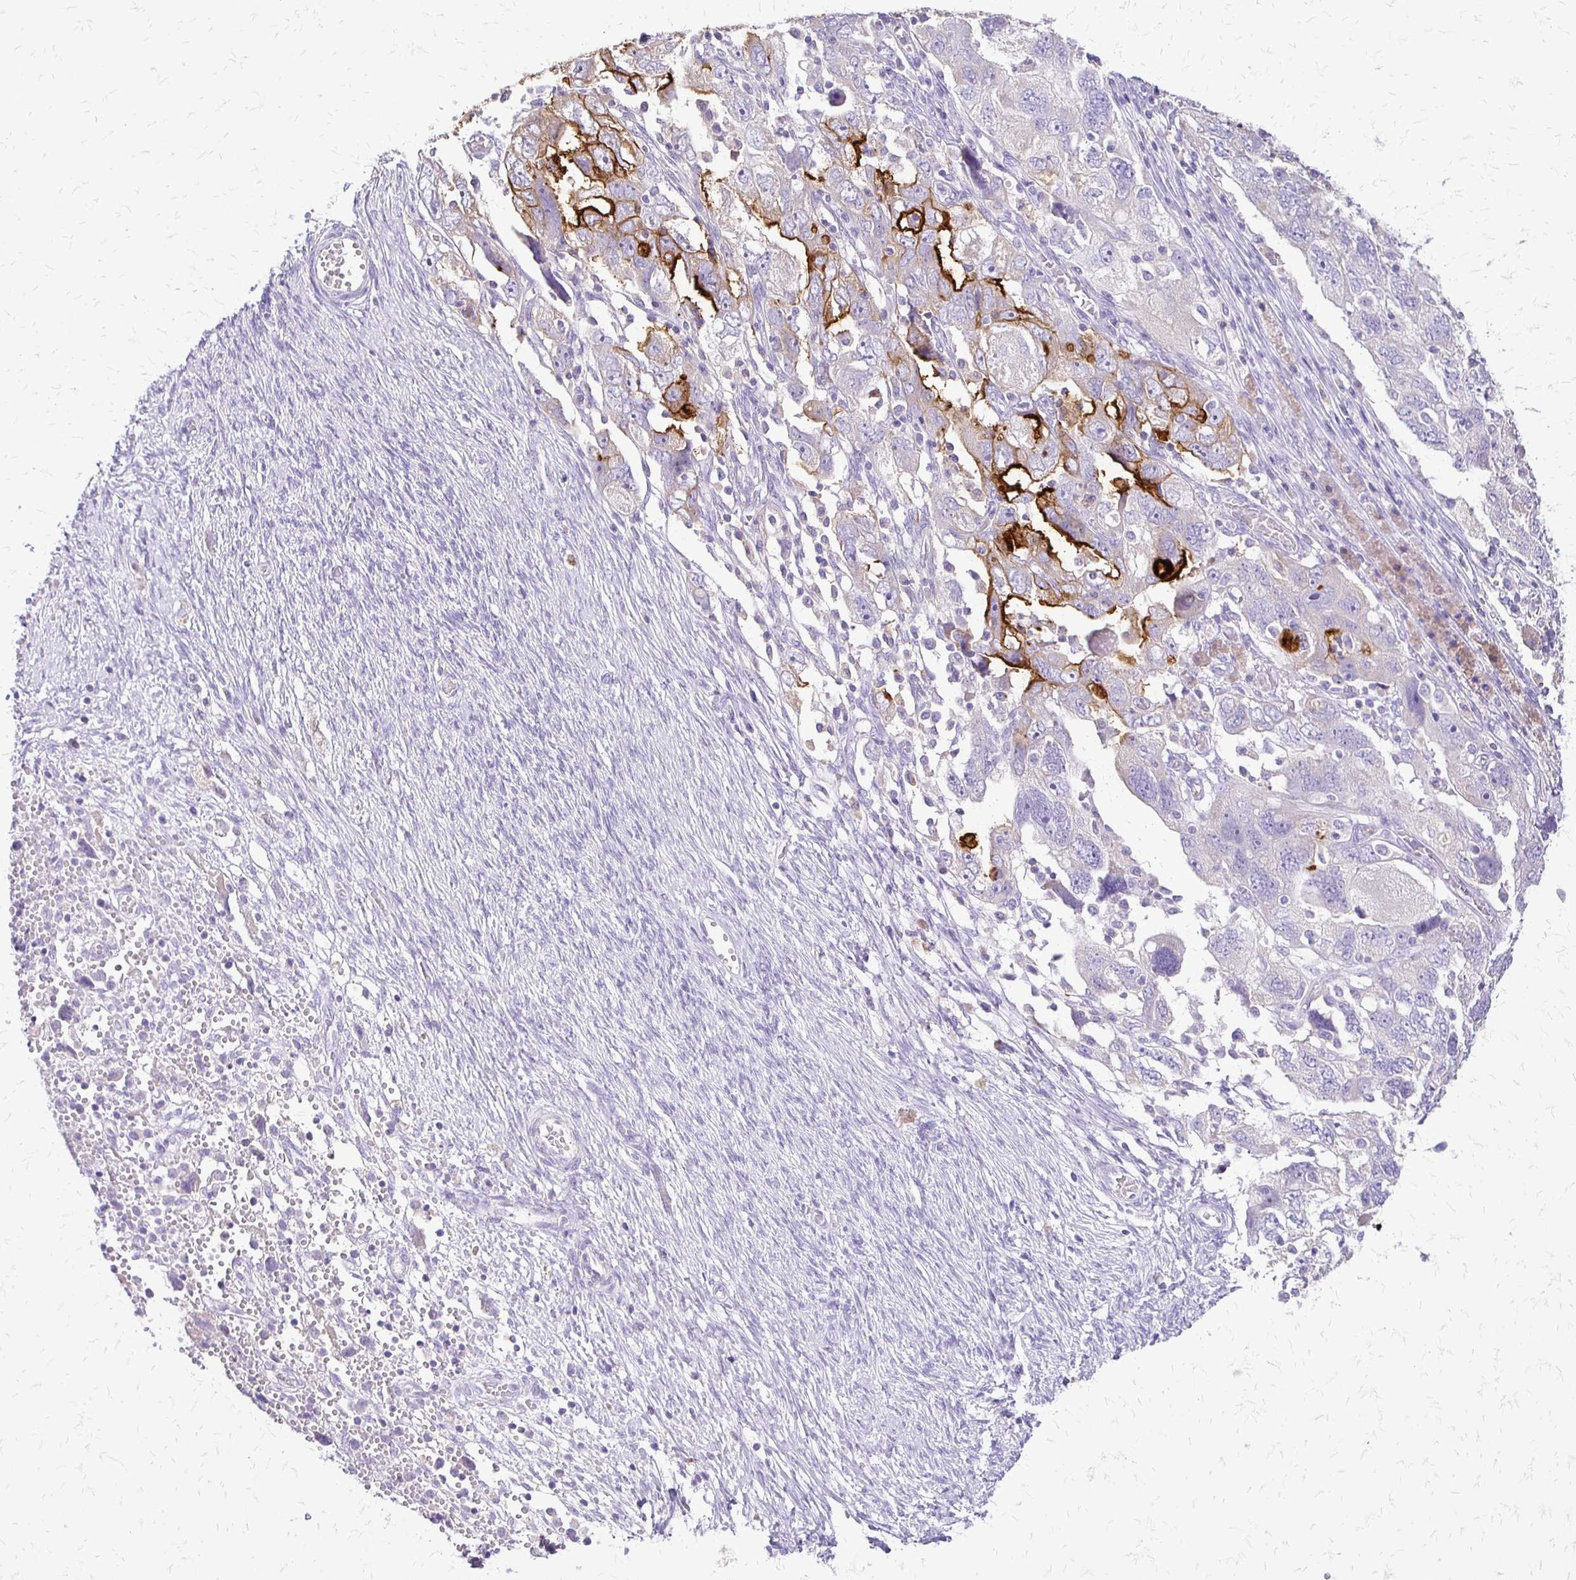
{"staining": {"intensity": "moderate", "quantity": "<25%", "location": "cytoplasmic/membranous"}, "tissue": "ovarian cancer", "cell_type": "Tumor cells", "image_type": "cancer", "snomed": [{"axis": "morphology", "description": "Carcinoma, NOS"}, {"axis": "morphology", "description": "Cystadenocarcinoma, serous, NOS"}, {"axis": "topography", "description": "Ovary"}], "caption": "This is a histology image of immunohistochemistry staining of carcinoma (ovarian), which shows moderate staining in the cytoplasmic/membranous of tumor cells.", "gene": "ALPG", "patient": {"sex": "female", "age": 69}}